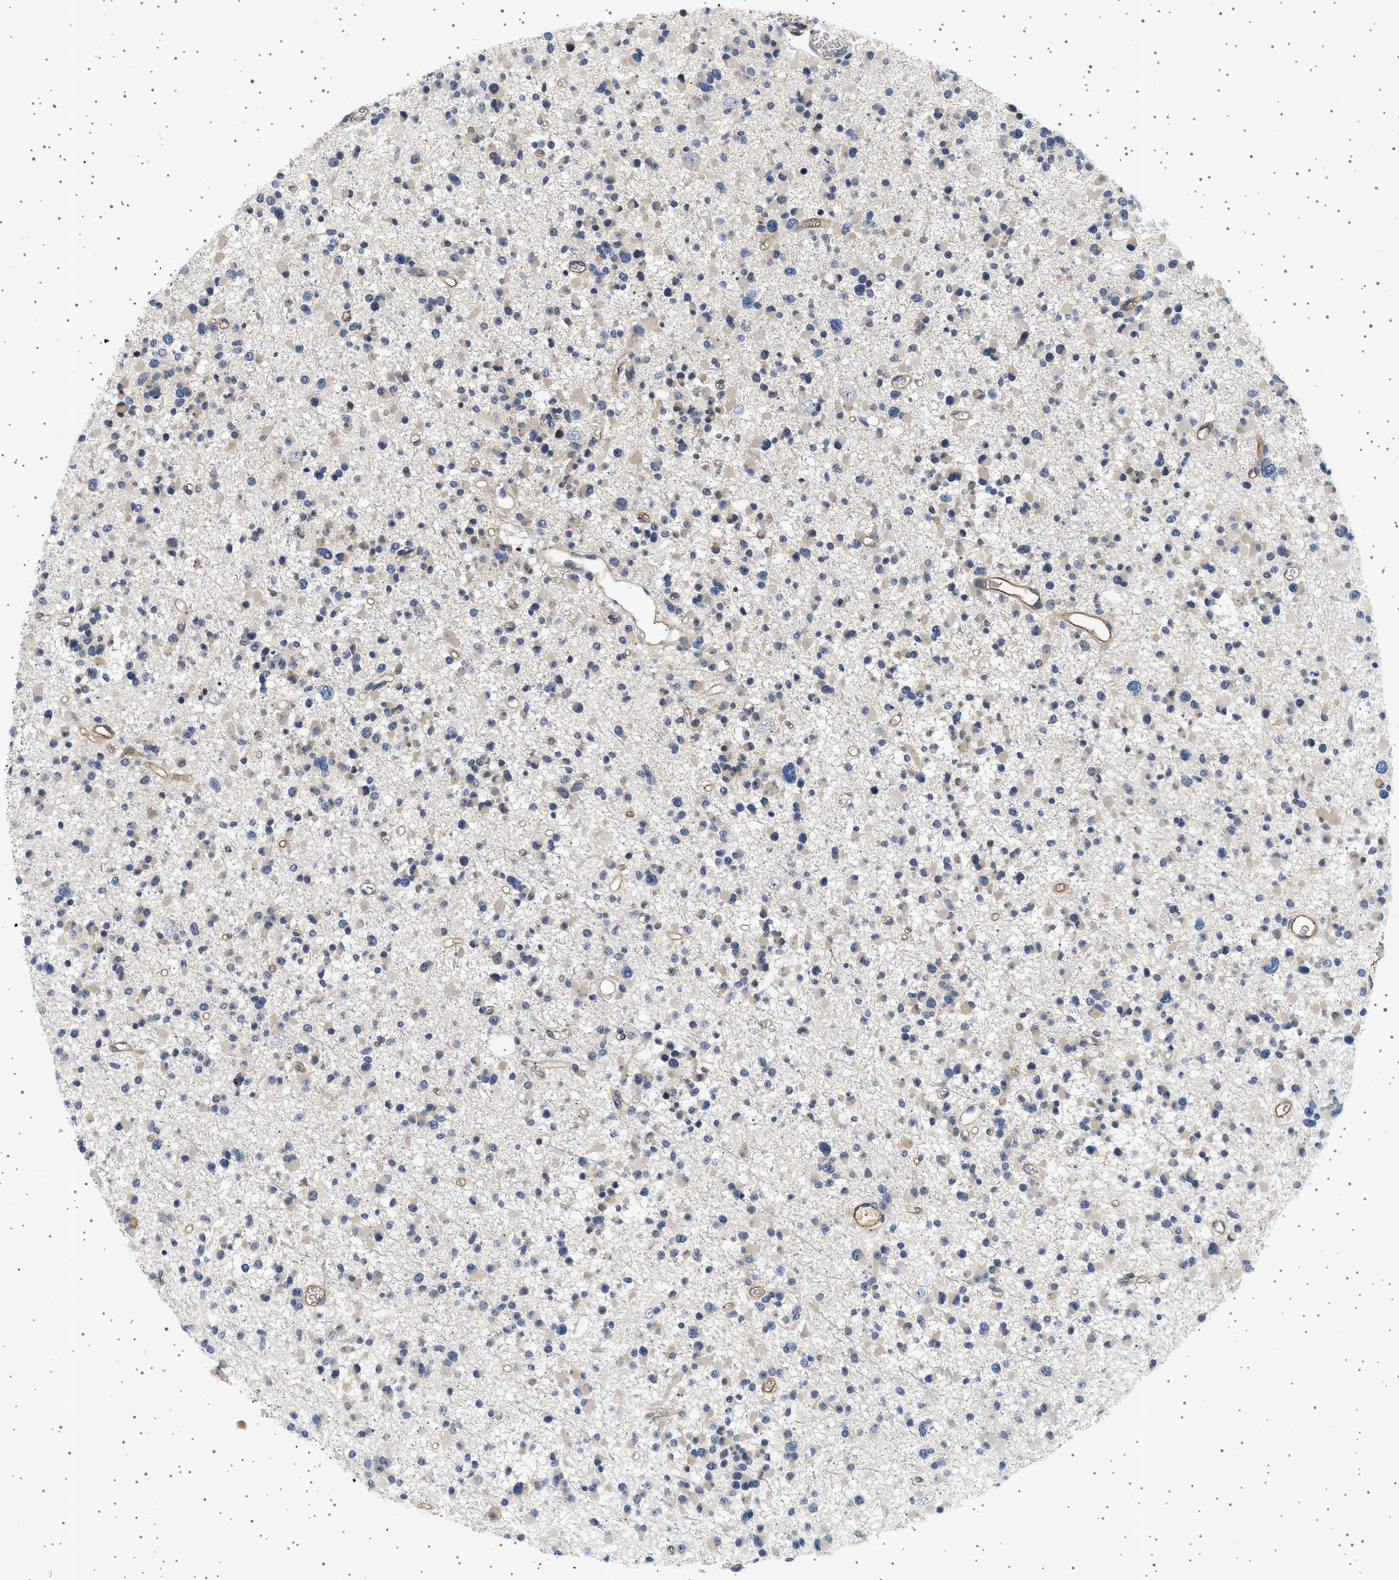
{"staining": {"intensity": "weak", "quantity": "<25%", "location": "cytoplasmic/membranous"}, "tissue": "glioma", "cell_type": "Tumor cells", "image_type": "cancer", "snomed": [{"axis": "morphology", "description": "Glioma, malignant, Low grade"}, {"axis": "topography", "description": "Brain"}], "caption": "Protein analysis of glioma displays no significant positivity in tumor cells.", "gene": "PLPP6", "patient": {"sex": "female", "age": 22}}